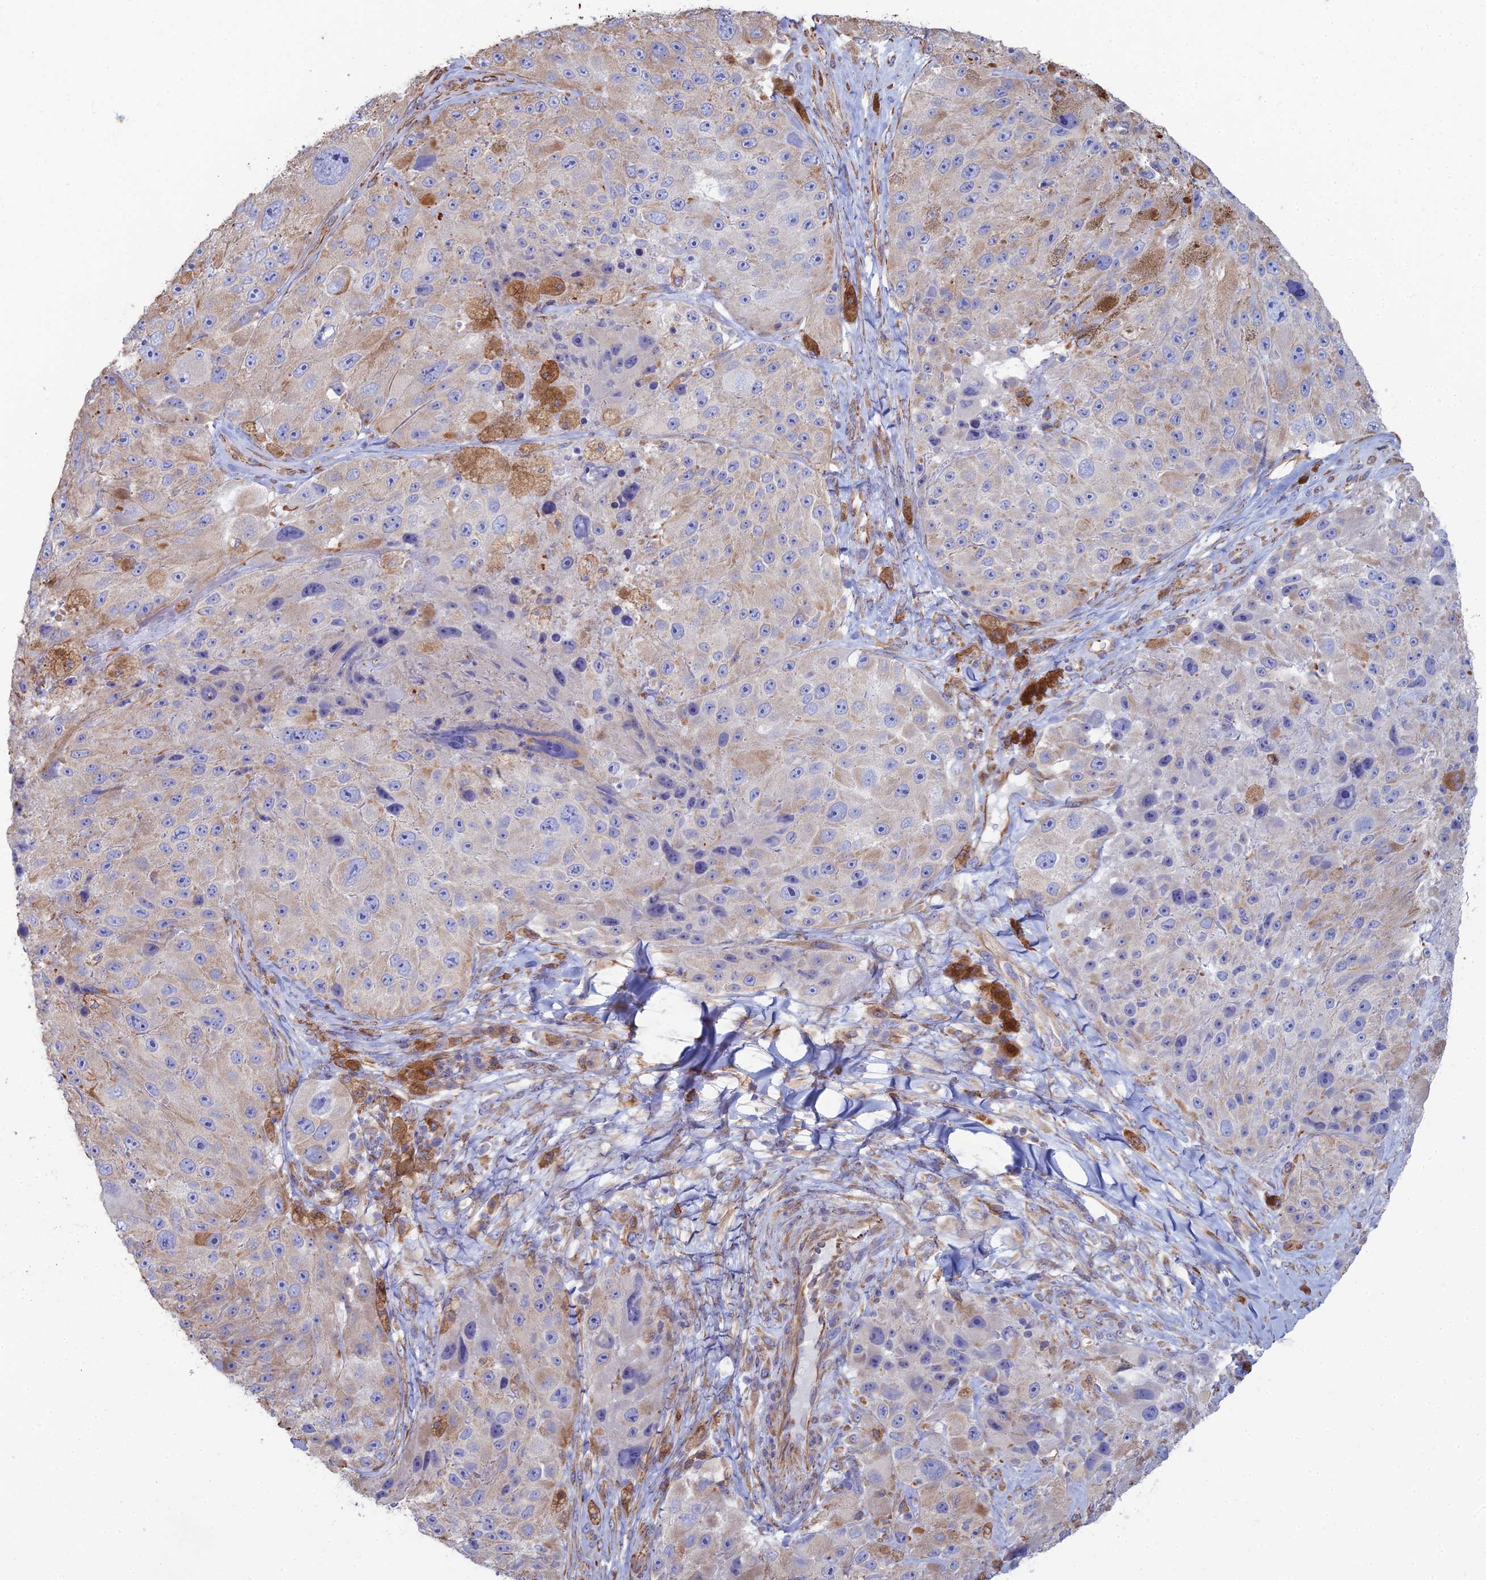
{"staining": {"intensity": "negative", "quantity": "none", "location": "none"}, "tissue": "melanoma", "cell_type": "Tumor cells", "image_type": "cancer", "snomed": [{"axis": "morphology", "description": "Malignant melanoma, Metastatic site"}, {"axis": "topography", "description": "Lymph node"}], "caption": "This is an immunohistochemistry micrograph of human malignant melanoma (metastatic site). There is no expression in tumor cells.", "gene": "CLVS2", "patient": {"sex": "male", "age": 62}}